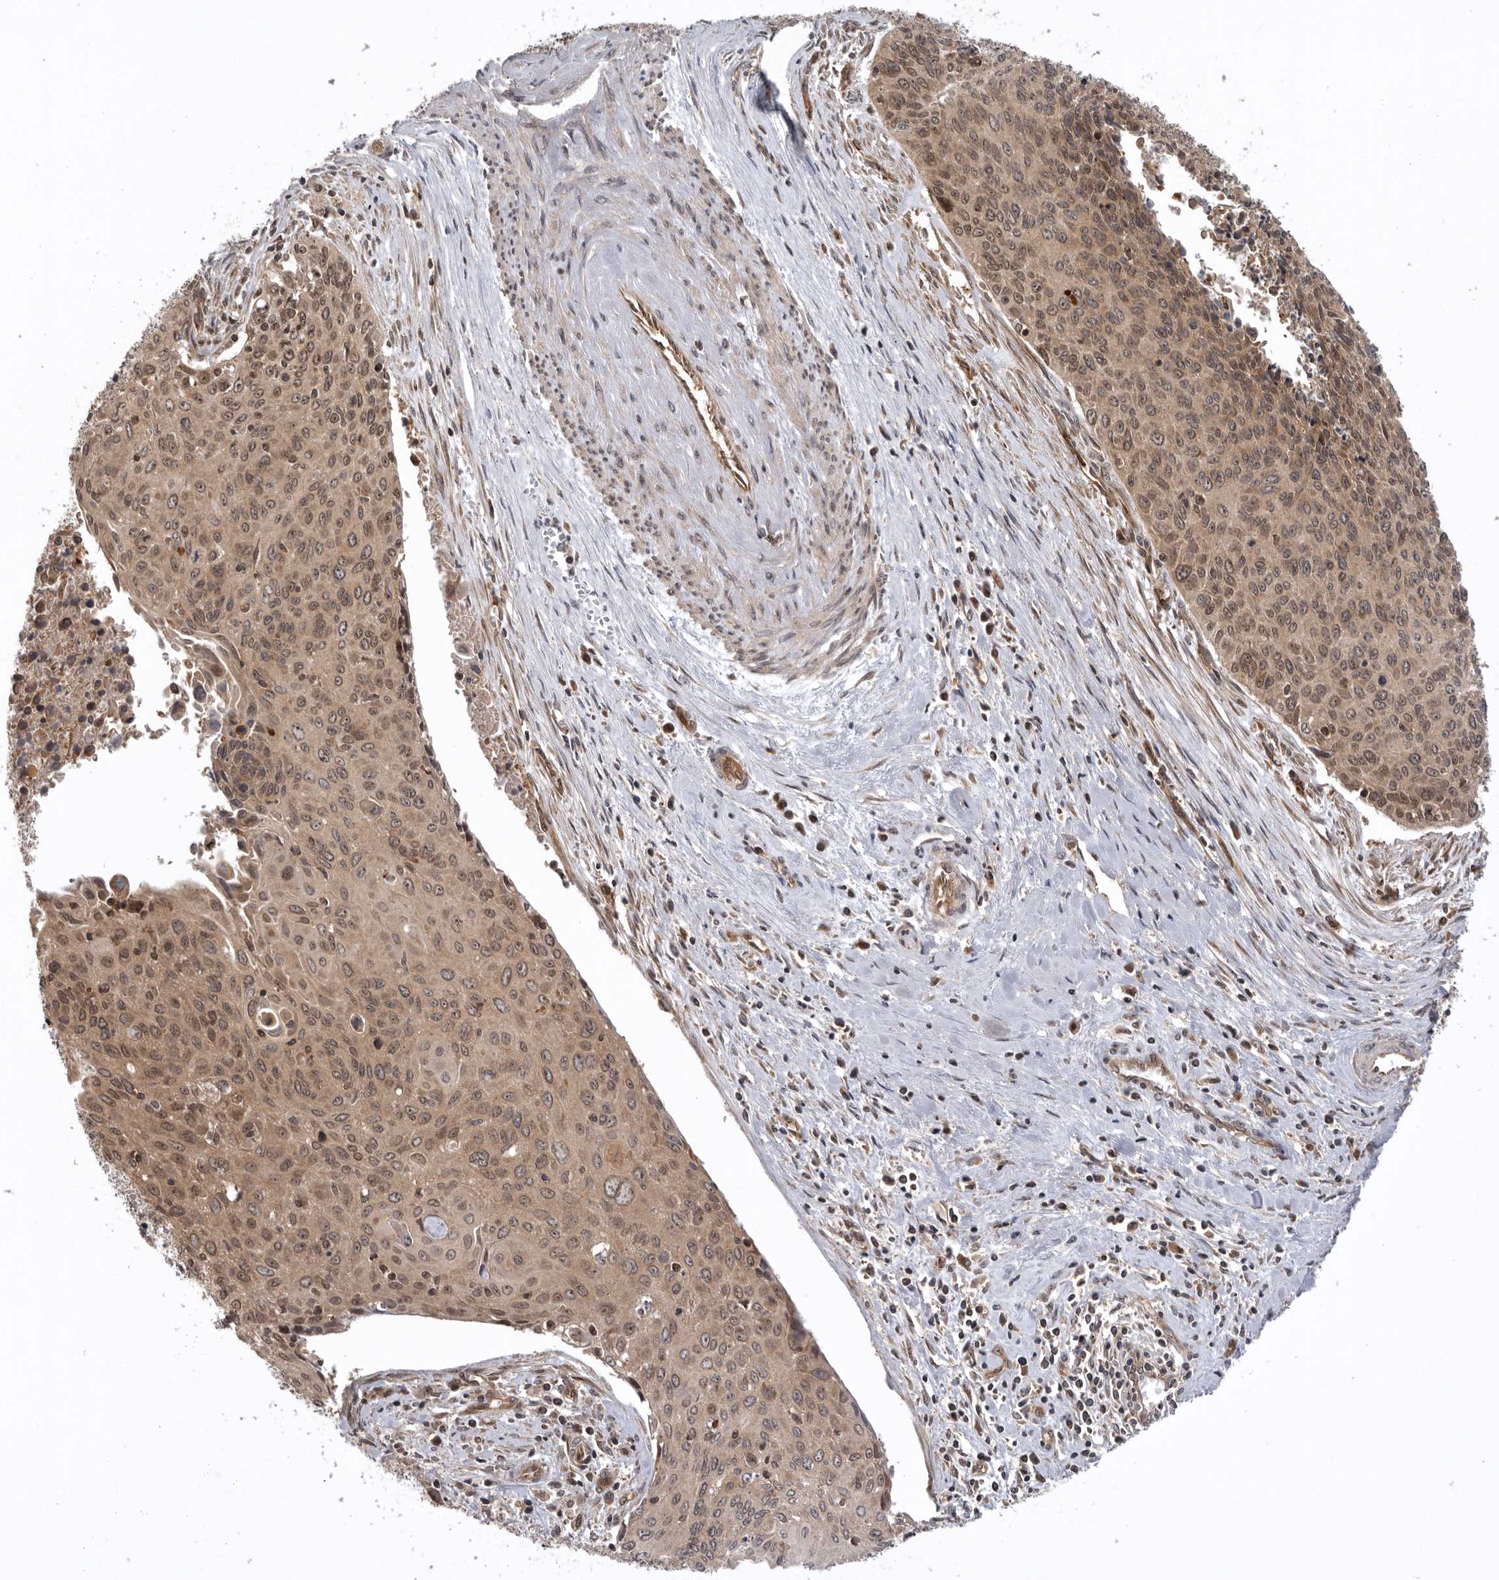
{"staining": {"intensity": "moderate", "quantity": ">75%", "location": "cytoplasmic/membranous,nuclear"}, "tissue": "cervical cancer", "cell_type": "Tumor cells", "image_type": "cancer", "snomed": [{"axis": "morphology", "description": "Squamous cell carcinoma, NOS"}, {"axis": "topography", "description": "Cervix"}], "caption": "The immunohistochemical stain highlights moderate cytoplasmic/membranous and nuclear positivity in tumor cells of cervical cancer (squamous cell carcinoma) tissue. (DAB (3,3'-diaminobenzidine) IHC, brown staining for protein, blue staining for nuclei).", "gene": "DHDDS", "patient": {"sex": "female", "age": 55}}